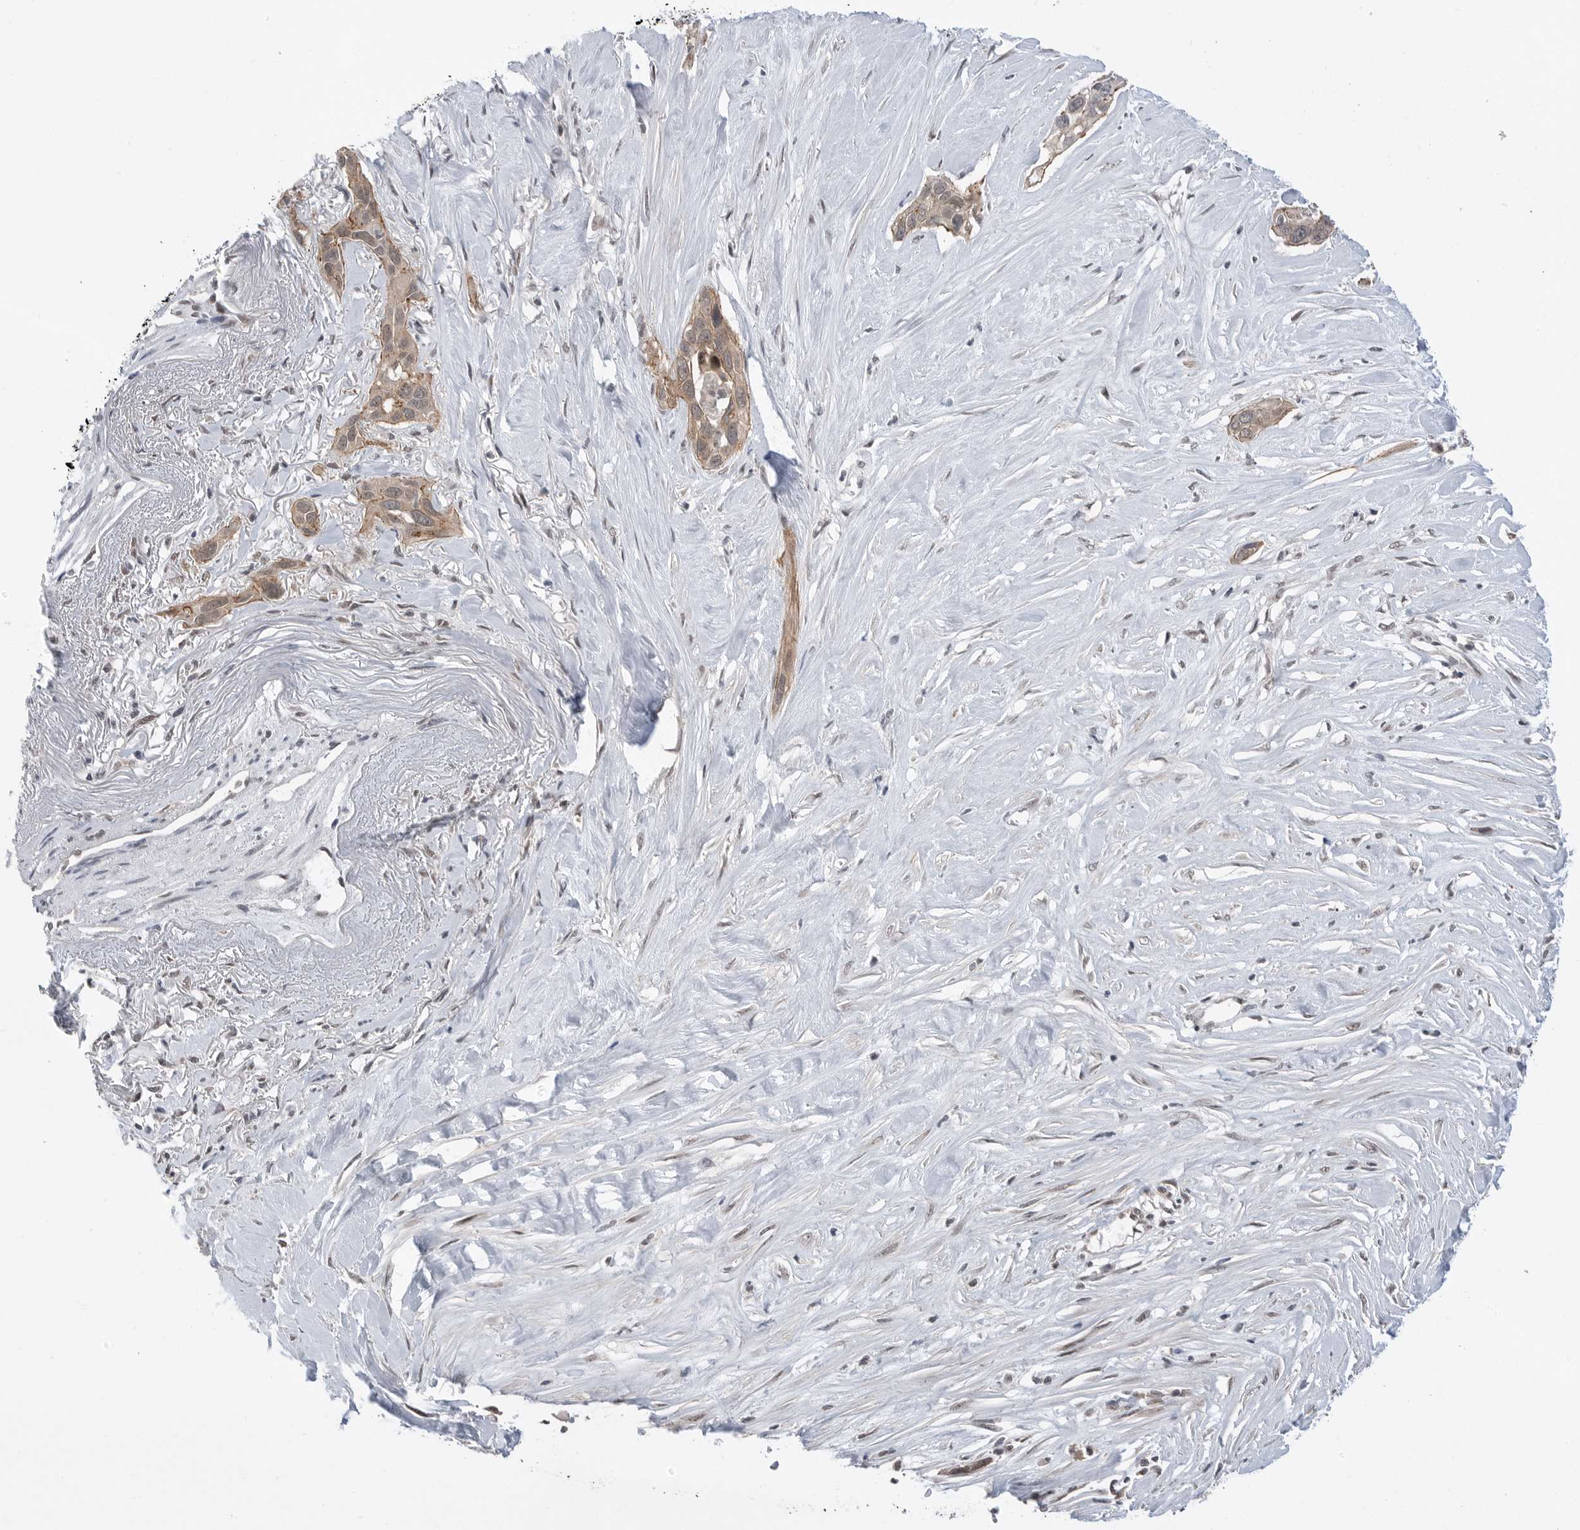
{"staining": {"intensity": "weak", "quantity": ">75%", "location": "cytoplasmic/membranous,nuclear"}, "tissue": "pancreatic cancer", "cell_type": "Tumor cells", "image_type": "cancer", "snomed": [{"axis": "morphology", "description": "Adenocarcinoma, NOS"}, {"axis": "topography", "description": "Pancreas"}], "caption": "Protein expression analysis of pancreatic adenocarcinoma demonstrates weak cytoplasmic/membranous and nuclear staining in about >75% of tumor cells.", "gene": "NTAQ1", "patient": {"sex": "female", "age": 60}}